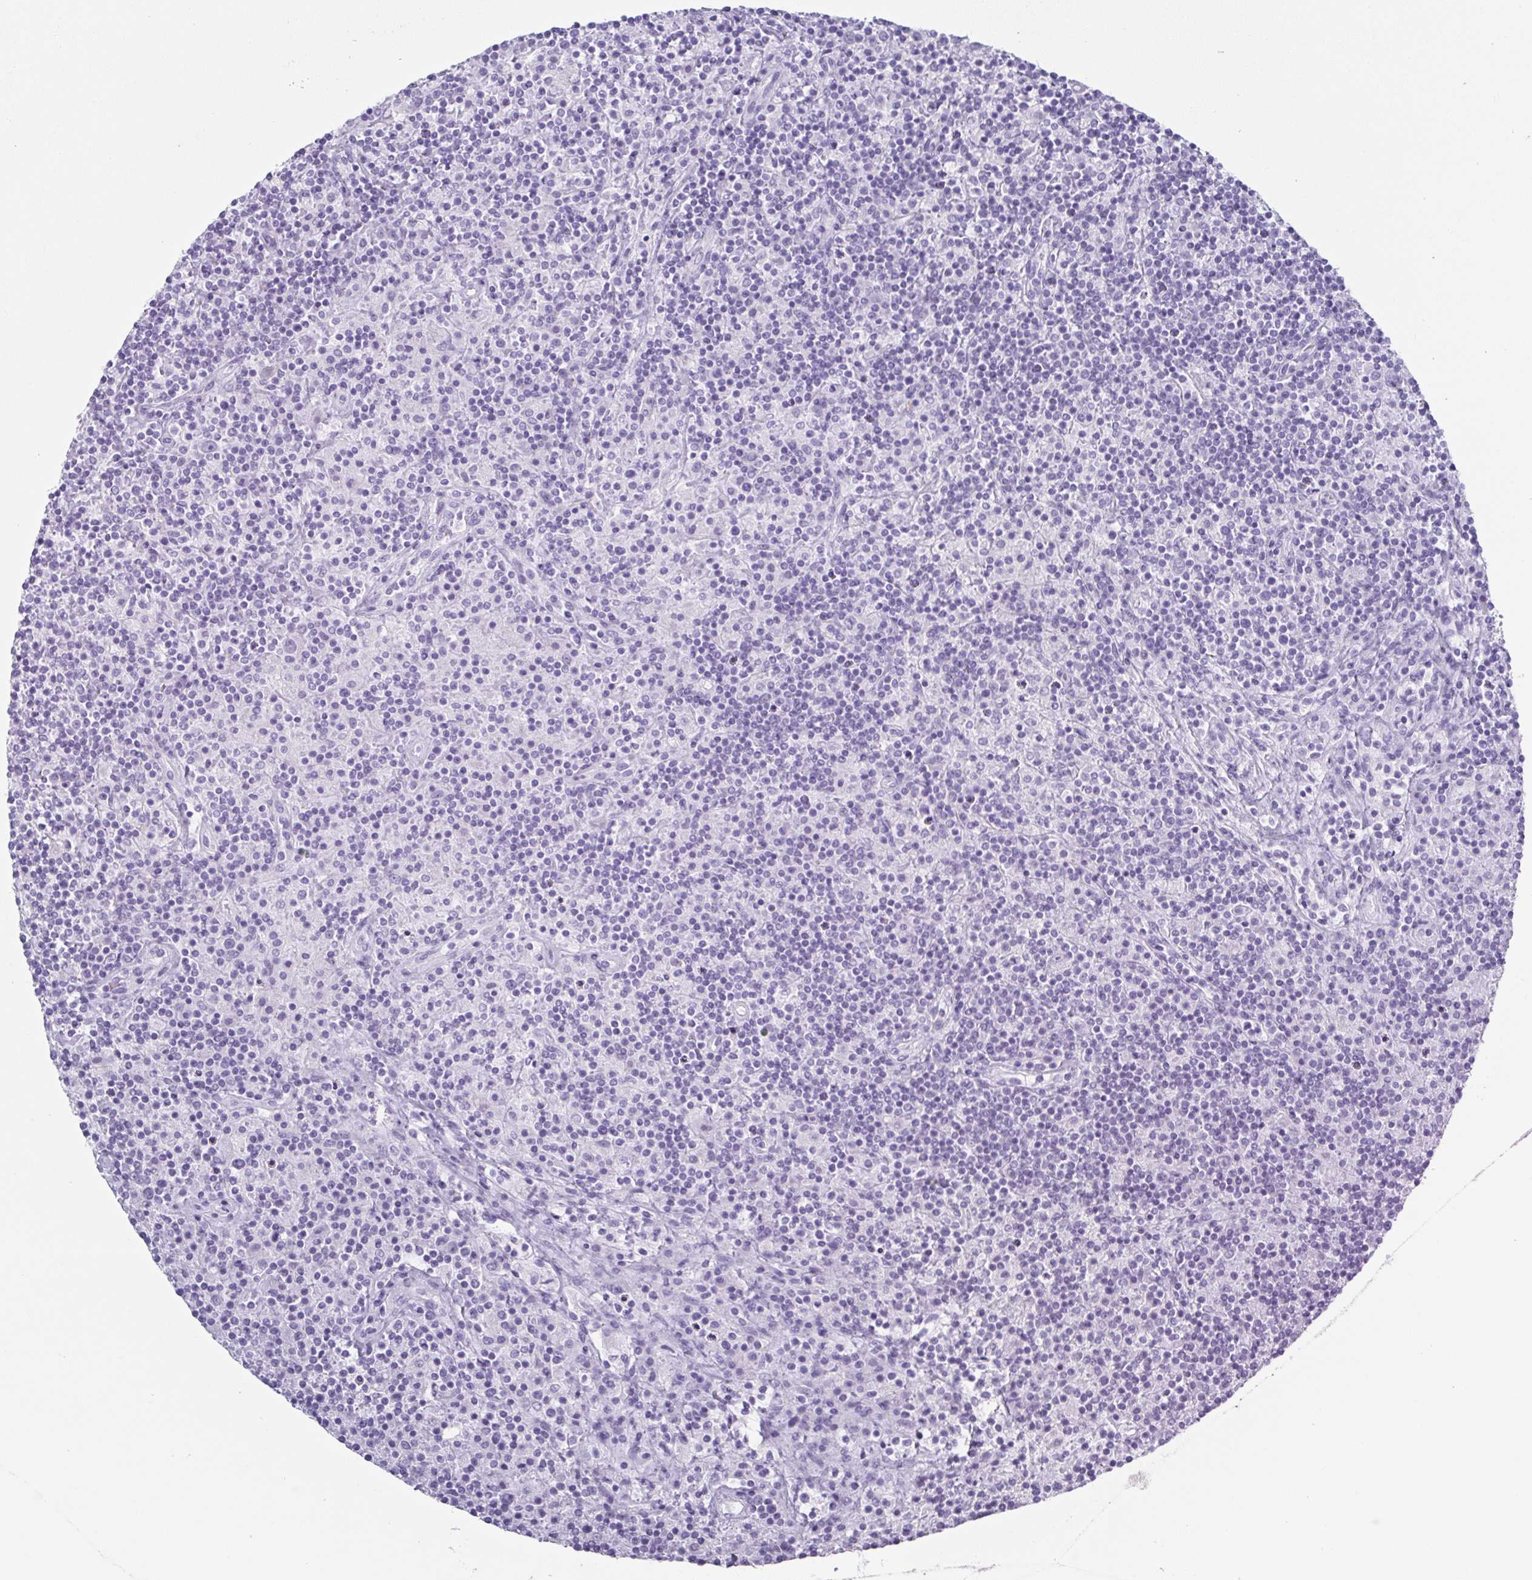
{"staining": {"intensity": "negative", "quantity": "none", "location": "none"}, "tissue": "lymphoma", "cell_type": "Tumor cells", "image_type": "cancer", "snomed": [{"axis": "morphology", "description": "Hodgkin's disease, NOS"}, {"axis": "topography", "description": "Lymph node"}], "caption": "A high-resolution photomicrograph shows immunohistochemistry staining of Hodgkin's disease, which demonstrates no significant positivity in tumor cells.", "gene": "SYCP1", "patient": {"sex": "male", "age": 70}}